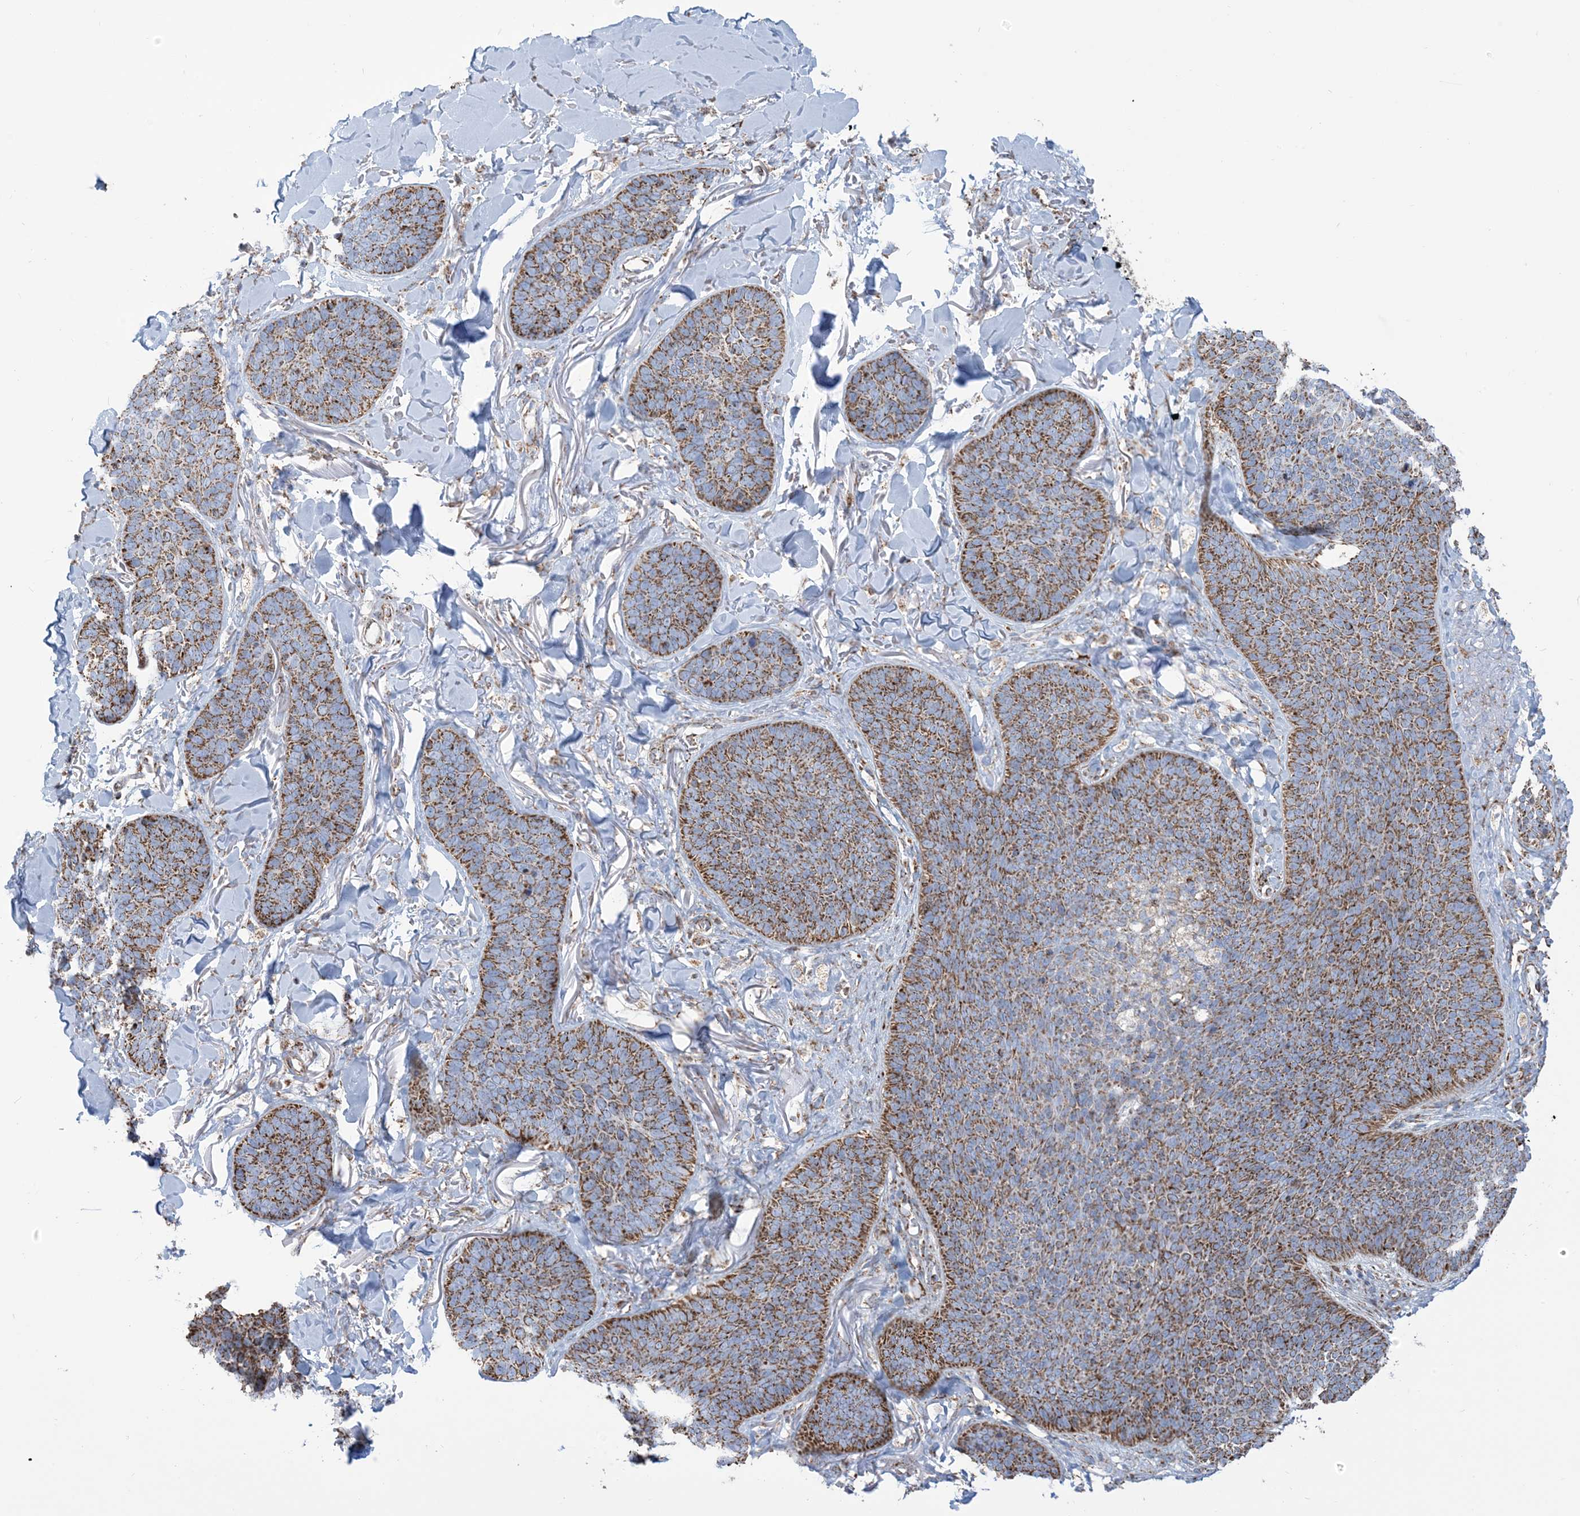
{"staining": {"intensity": "moderate", "quantity": ">75%", "location": "cytoplasmic/membranous"}, "tissue": "skin cancer", "cell_type": "Tumor cells", "image_type": "cancer", "snomed": [{"axis": "morphology", "description": "Basal cell carcinoma"}, {"axis": "topography", "description": "Skin"}], "caption": "Immunohistochemistry (DAB (3,3'-diaminobenzidine)) staining of skin cancer (basal cell carcinoma) displays moderate cytoplasmic/membranous protein expression in about >75% of tumor cells. The staining was performed using DAB, with brown indicating positive protein expression. Nuclei are stained blue with hematoxylin.", "gene": "SAMM50", "patient": {"sex": "male", "age": 85}}